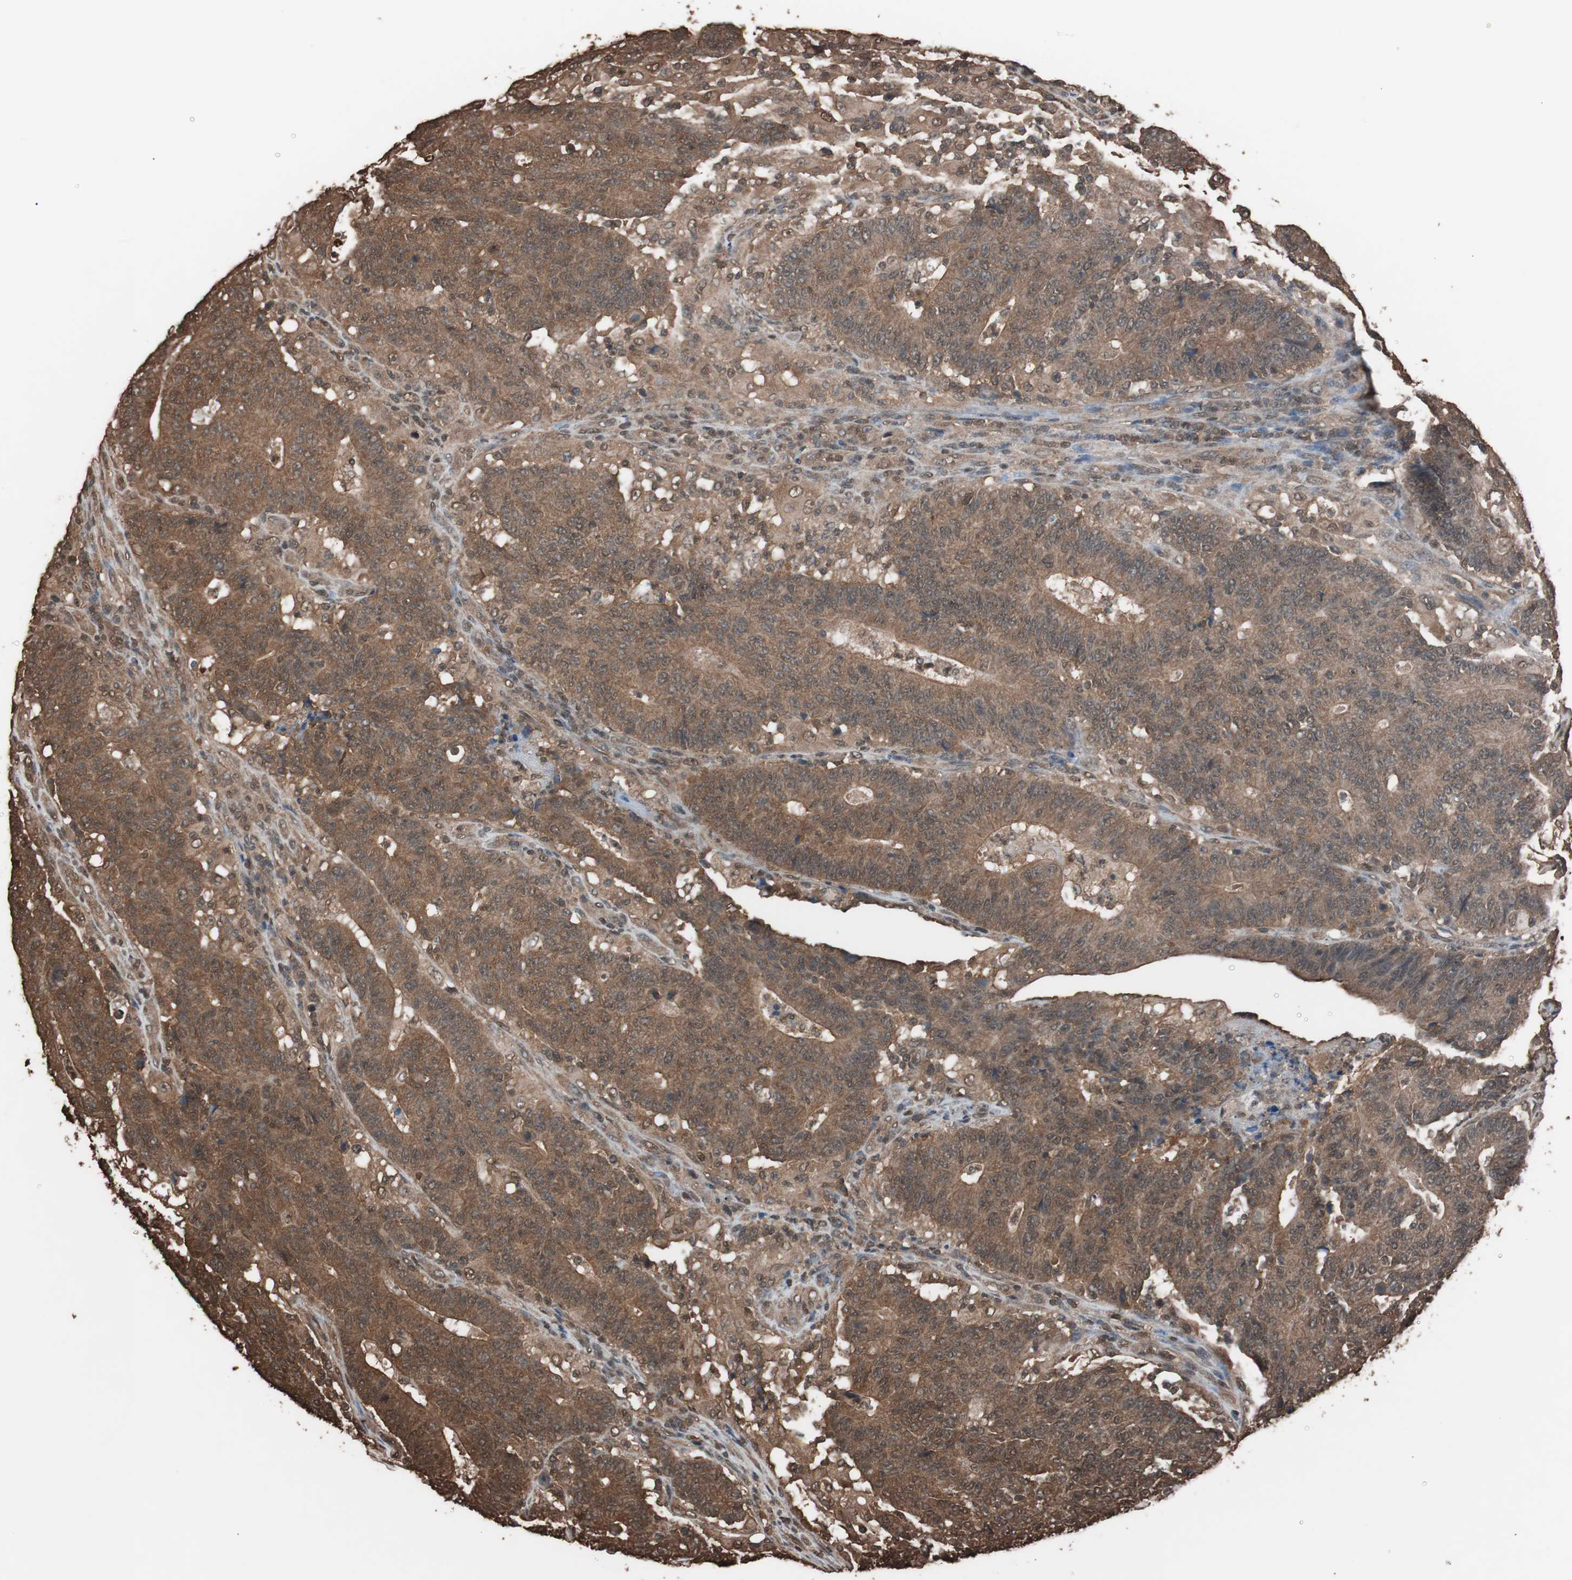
{"staining": {"intensity": "strong", "quantity": ">75%", "location": "cytoplasmic/membranous"}, "tissue": "colorectal cancer", "cell_type": "Tumor cells", "image_type": "cancer", "snomed": [{"axis": "morphology", "description": "Normal tissue, NOS"}, {"axis": "morphology", "description": "Adenocarcinoma, NOS"}, {"axis": "topography", "description": "Colon"}], "caption": "Adenocarcinoma (colorectal) stained with DAB IHC reveals high levels of strong cytoplasmic/membranous staining in approximately >75% of tumor cells. (IHC, brightfield microscopy, high magnification).", "gene": "CALM2", "patient": {"sex": "female", "age": 75}}